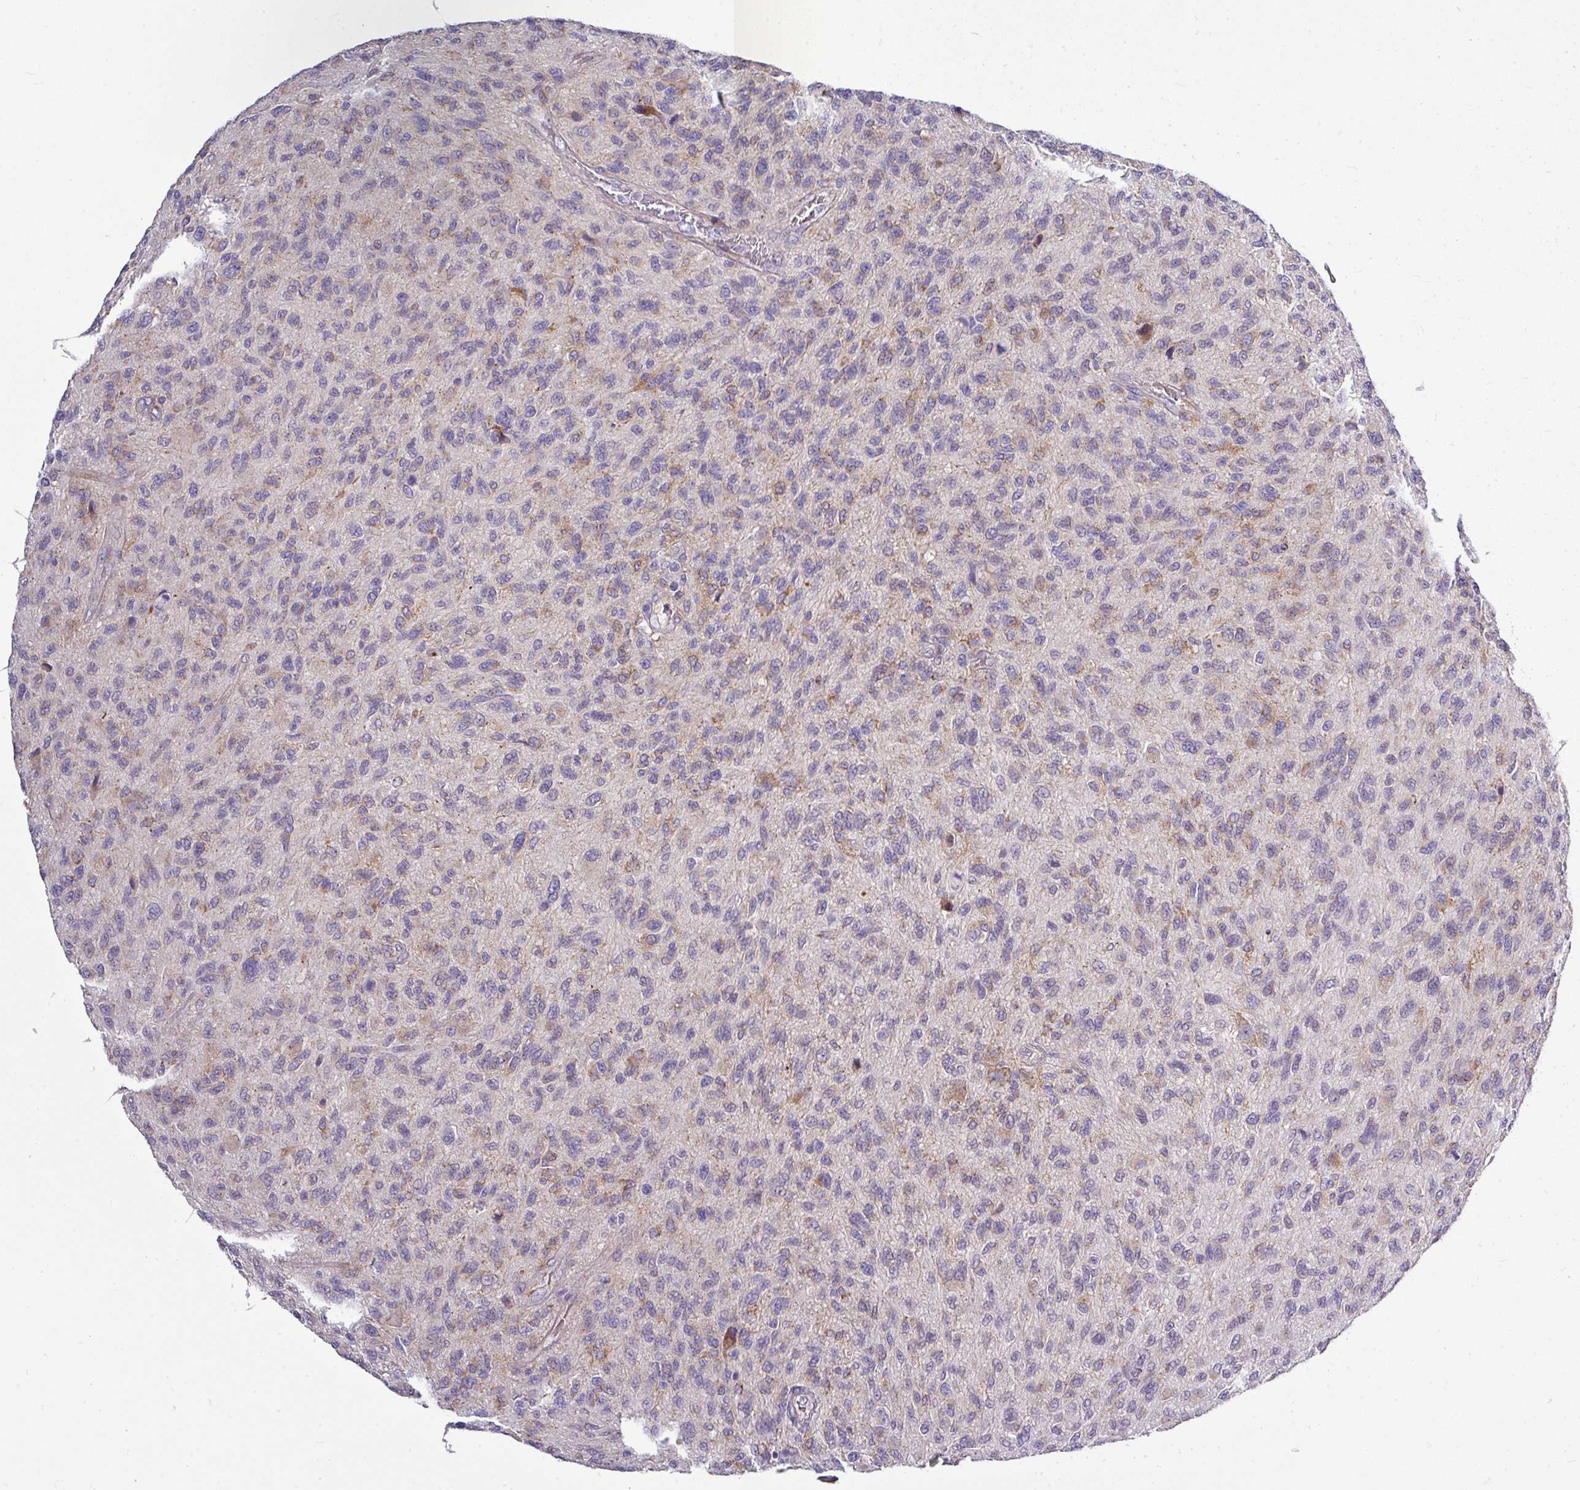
{"staining": {"intensity": "weak", "quantity": "25%-75%", "location": "cytoplasmic/membranous"}, "tissue": "glioma", "cell_type": "Tumor cells", "image_type": "cancer", "snomed": [{"axis": "morphology", "description": "Glioma, malignant, High grade"}, {"axis": "topography", "description": "Brain"}], "caption": "Malignant high-grade glioma stained for a protein reveals weak cytoplasmic/membranous positivity in tumor cells.", "gene": "GAN", "patient": {"sex": "male", "age": 47}}